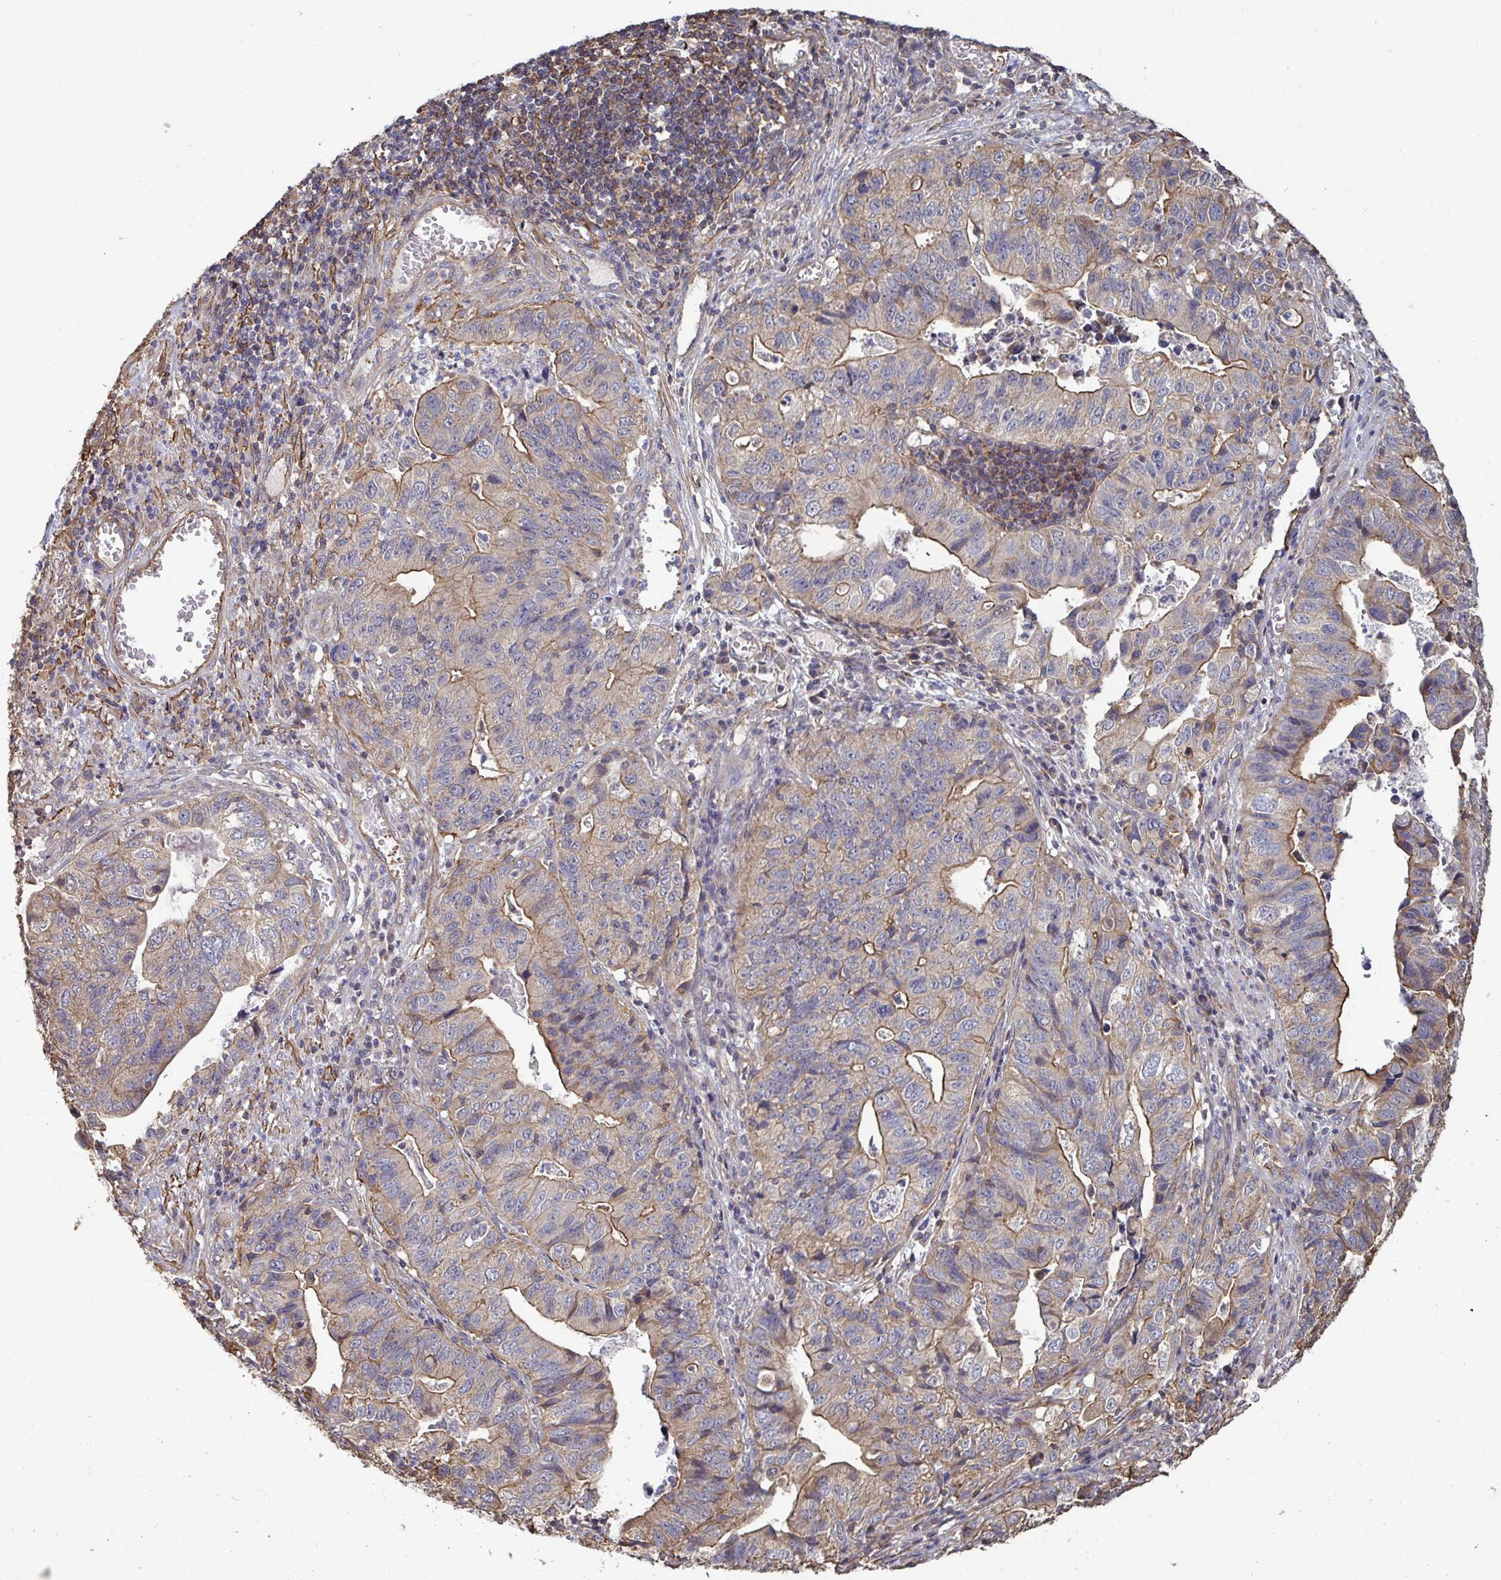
{"staining": {"intensity": "weak", "quantity": "25%-75%", "location": "cytoplasmic/membranous"}, "tissue": "stomach cancer", "cell_type": "Tumor cells", "image_type": "cancer", "snomed": [{"axis": "morphology", "description": "Adenocarcinoma, NOS"}, {"axis": "topography", "description": "Stomach, upper"}], "caption": "Stomach adenocarcinoma was stained to show a protein in brown. There is low levels of weak cytoplasmic/membranous positivity in approximately 25%-75% of tumor cells. (IHC, brightfield microscopy, high magnification).", "gene": "ISCU", "patient": {"sex": "female", "age": 67}}